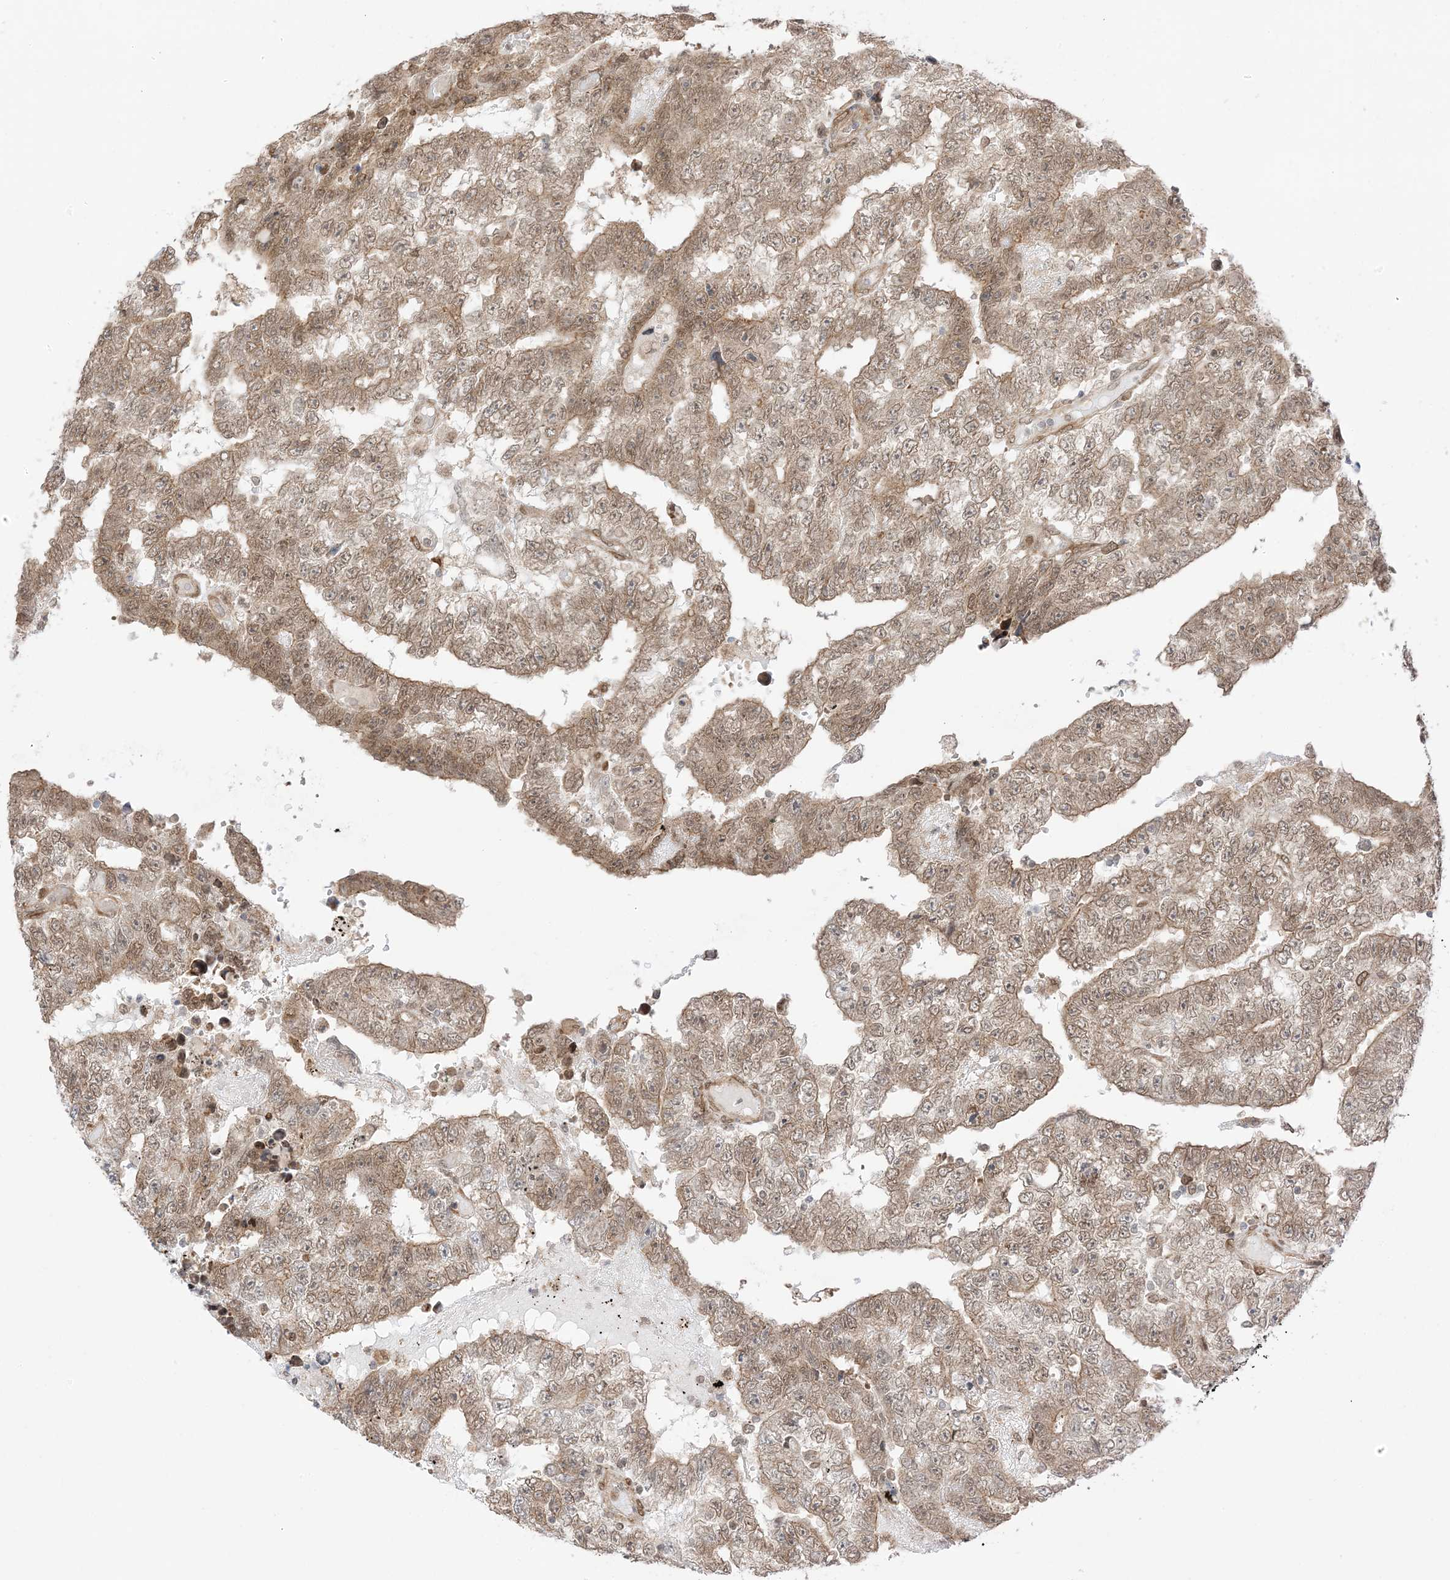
{"staining": {"intensity": "moderate", "quantity": ">75%", "location": "cytoplasmic/membranous,nuclear"}, "tissue": "testis cancer", "cell_type": "Tumor cells", "image_type": "cancer", "snomed": [{"axis": "morphology", "description": "Carcinoma, Embryonal, NOS"}, {"axis": "topography", "description": "Testis"}], "caption": "This histopathology image shows immunohistochemistry (IHC) staining of testis cancer (embryonal carcinoma), with medium moderate cytoplasmic/membranous and nuclear expression in about >75% of tumor cells.", "gene": "UBE2E2", "patient": {"sex": "male", "age": 25}}